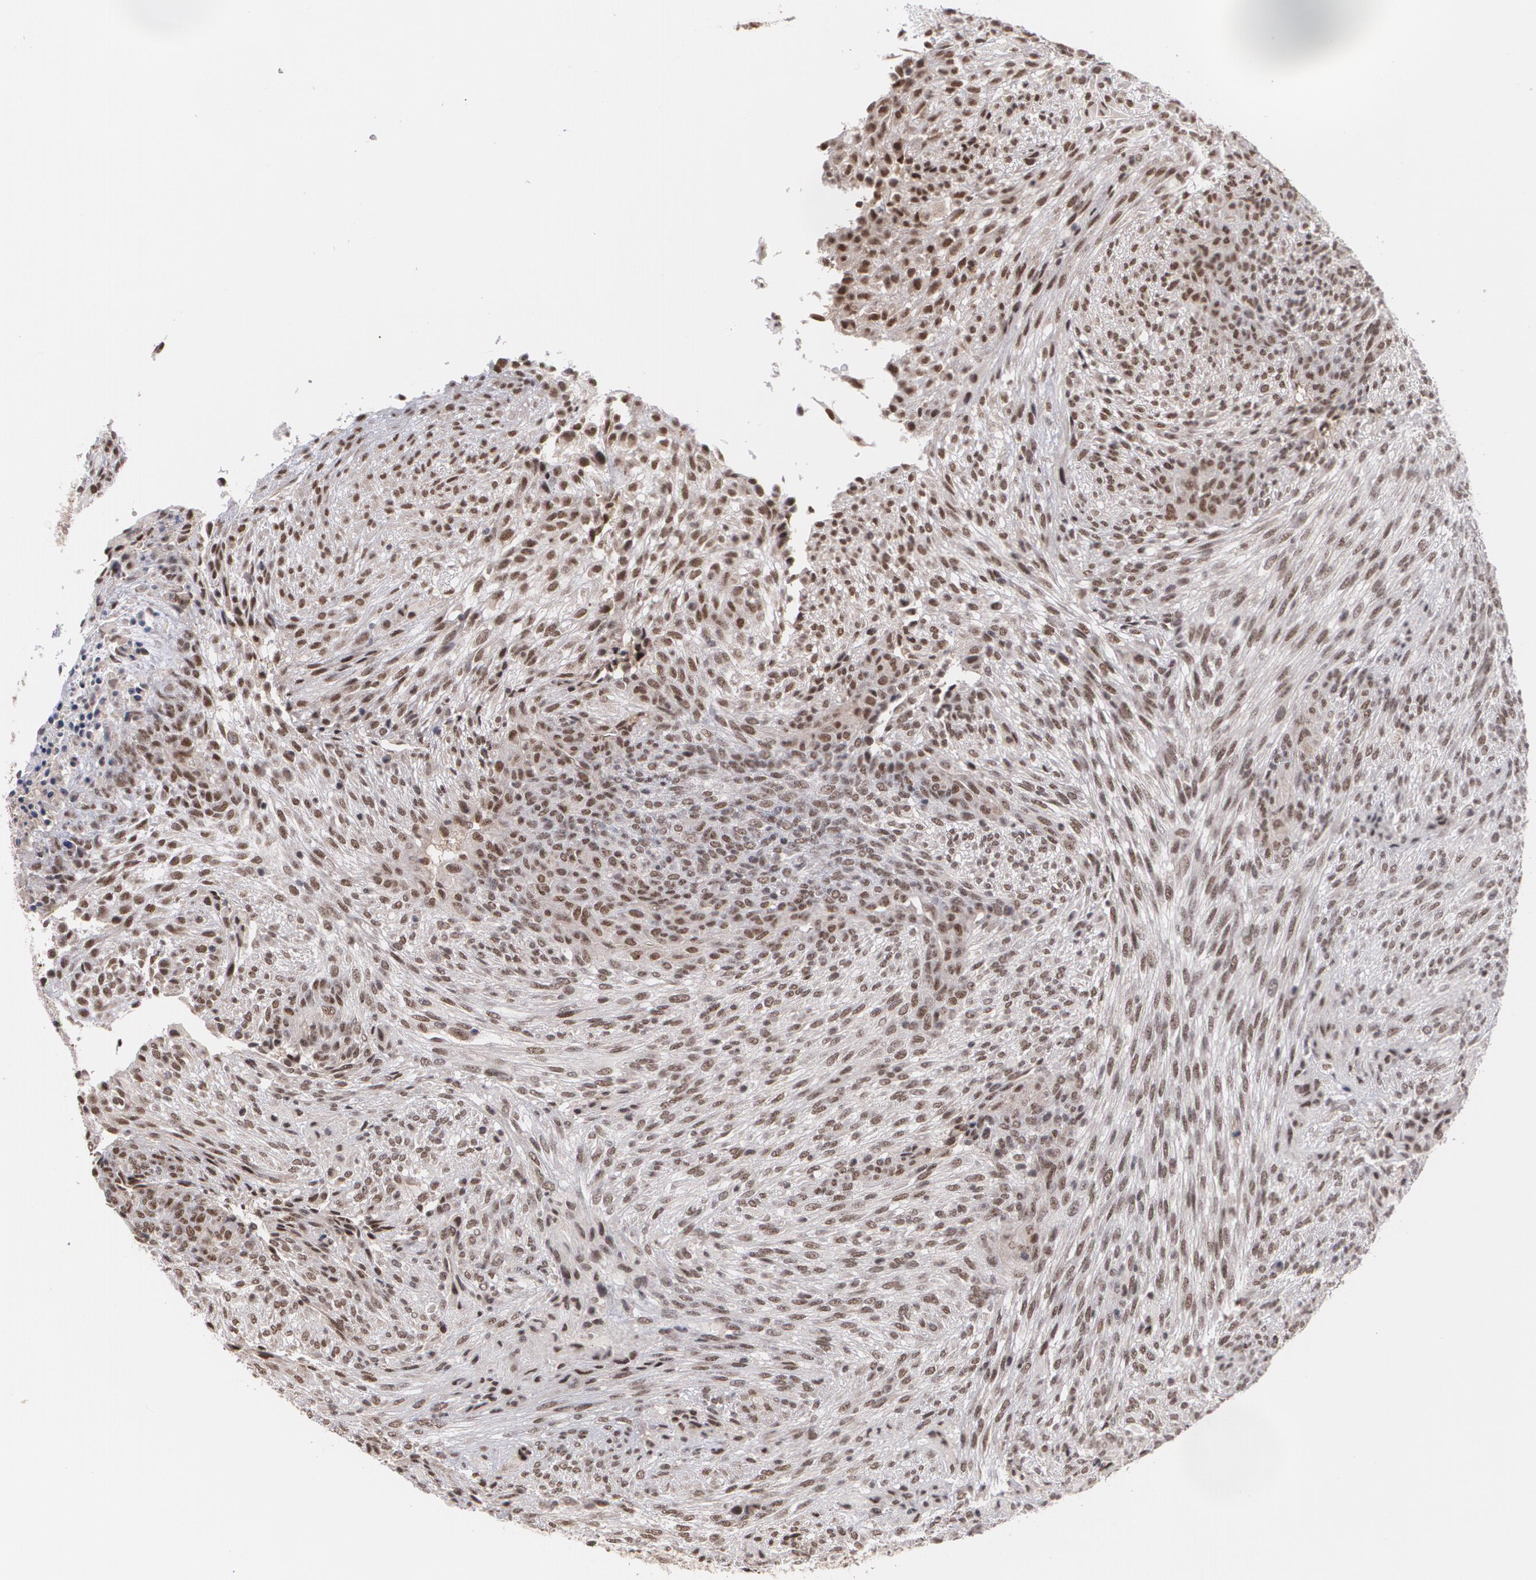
{"staining": {"intensity": "moderate", "quantity": ">75%", "location": "nuclear"}, "tissue": "glioma", "cell_type": "Tumor cells", "image_type": "cancer", "snomed": [{"axis": "morphology", "description": "Glioma, malignant, High grade"}, {"axis": "topography", "description": "Cerebral cortex"}], "caption": "This photomicrograph demonstrates immunohistochemistry (IHC) staining of human glioma, with medium moderate nuclear positivity in approximately >75% of tumor cells.", "gene": "ZNF234", "patient": {"sex": "female", "age": 55}}